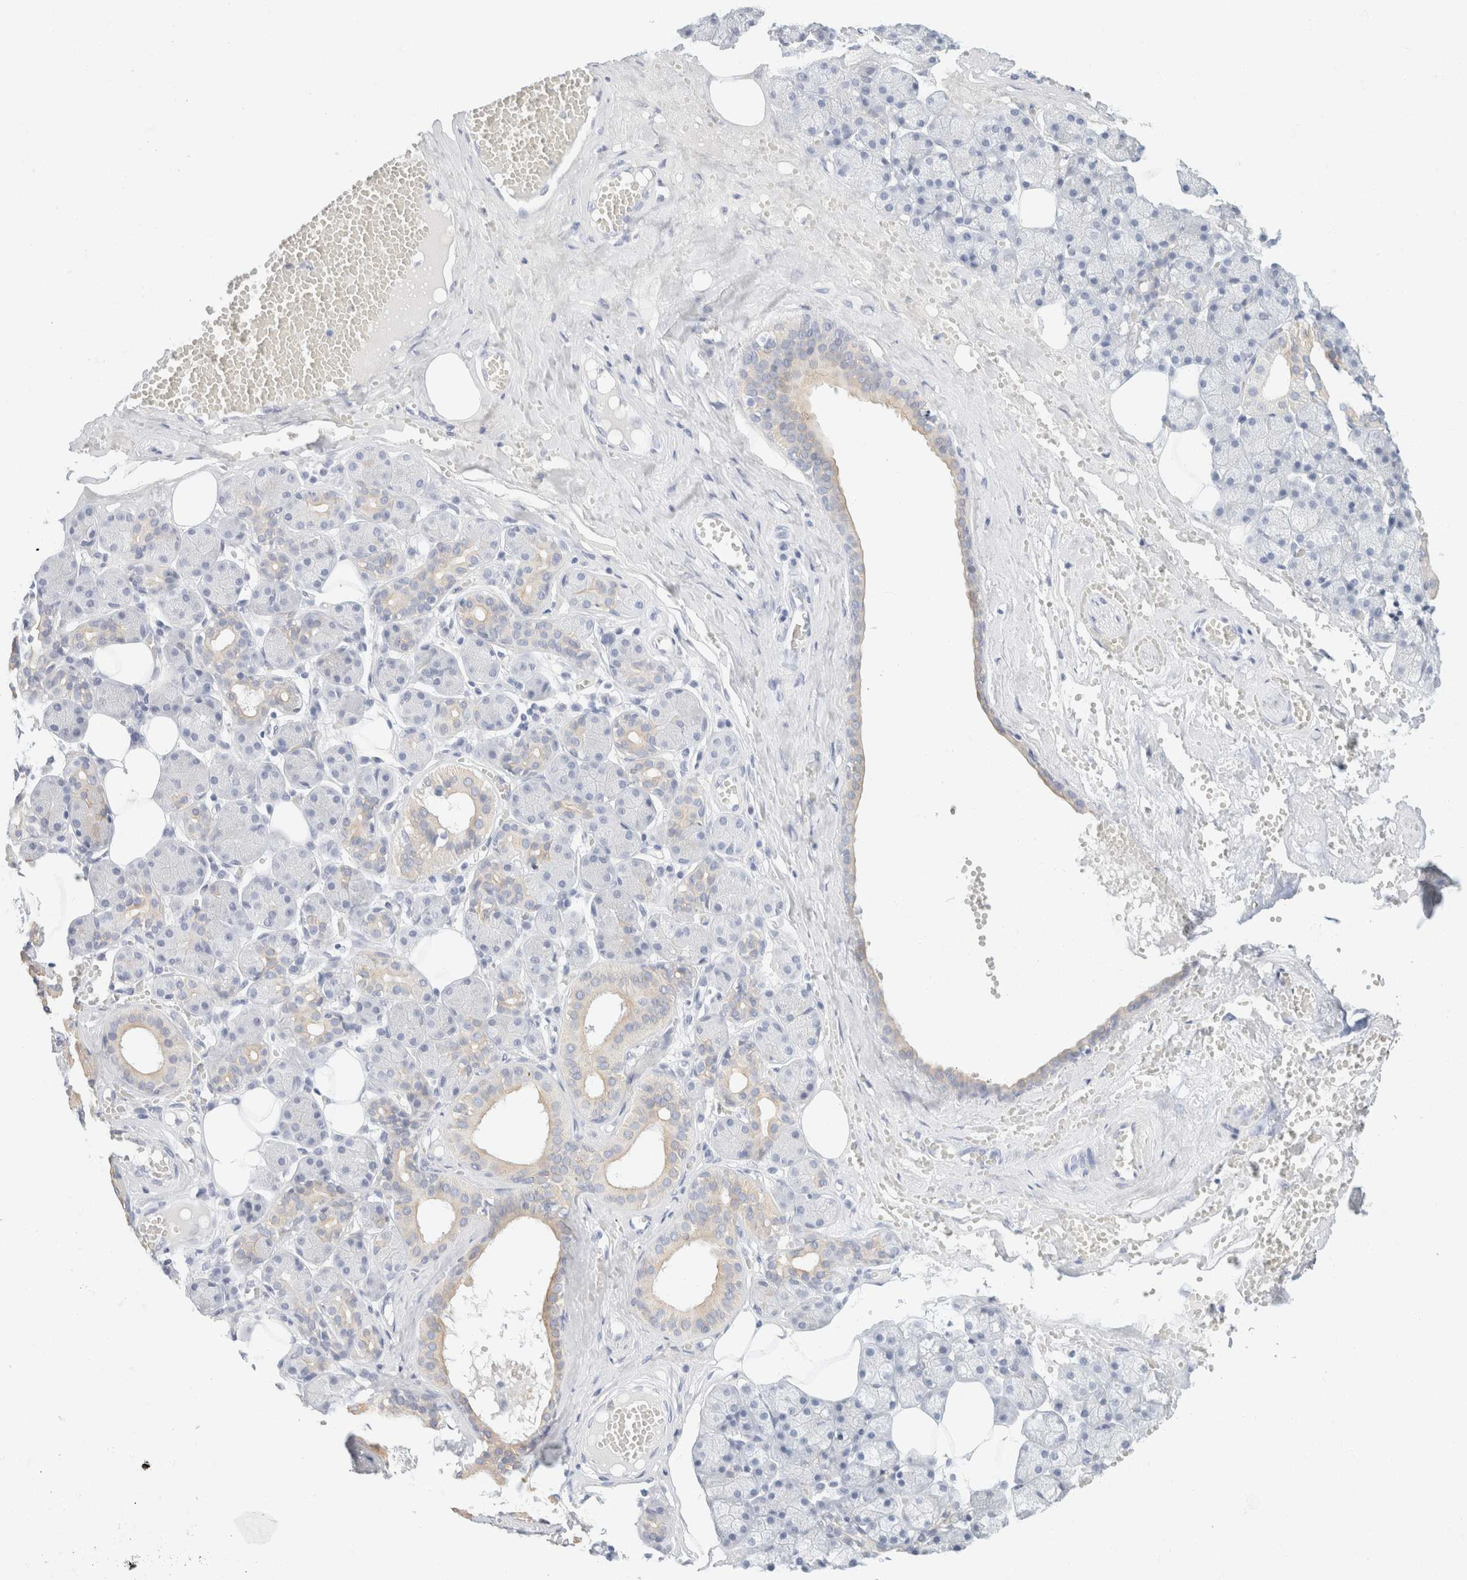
{"staining": {"intensity": "weak", "quantity": "<25%", "location": "cytoplasmic/membranous"}, "tissue": "salivary gland", "cell_type": "Glandular cells", "image_type": "normal", "snomed": [{"axis": "morphology", "description": "Normal tissue, NOS"}, {"axis": "topography", "description": "Salivary gland"}], "caption": "Glandular cells show no significant expression in benign salivary gland. (DAB IHC visualized using brightfield microscopy, high magnification).", "gene": "KRT20", "patient": {"sex": "male", "age": 62}}